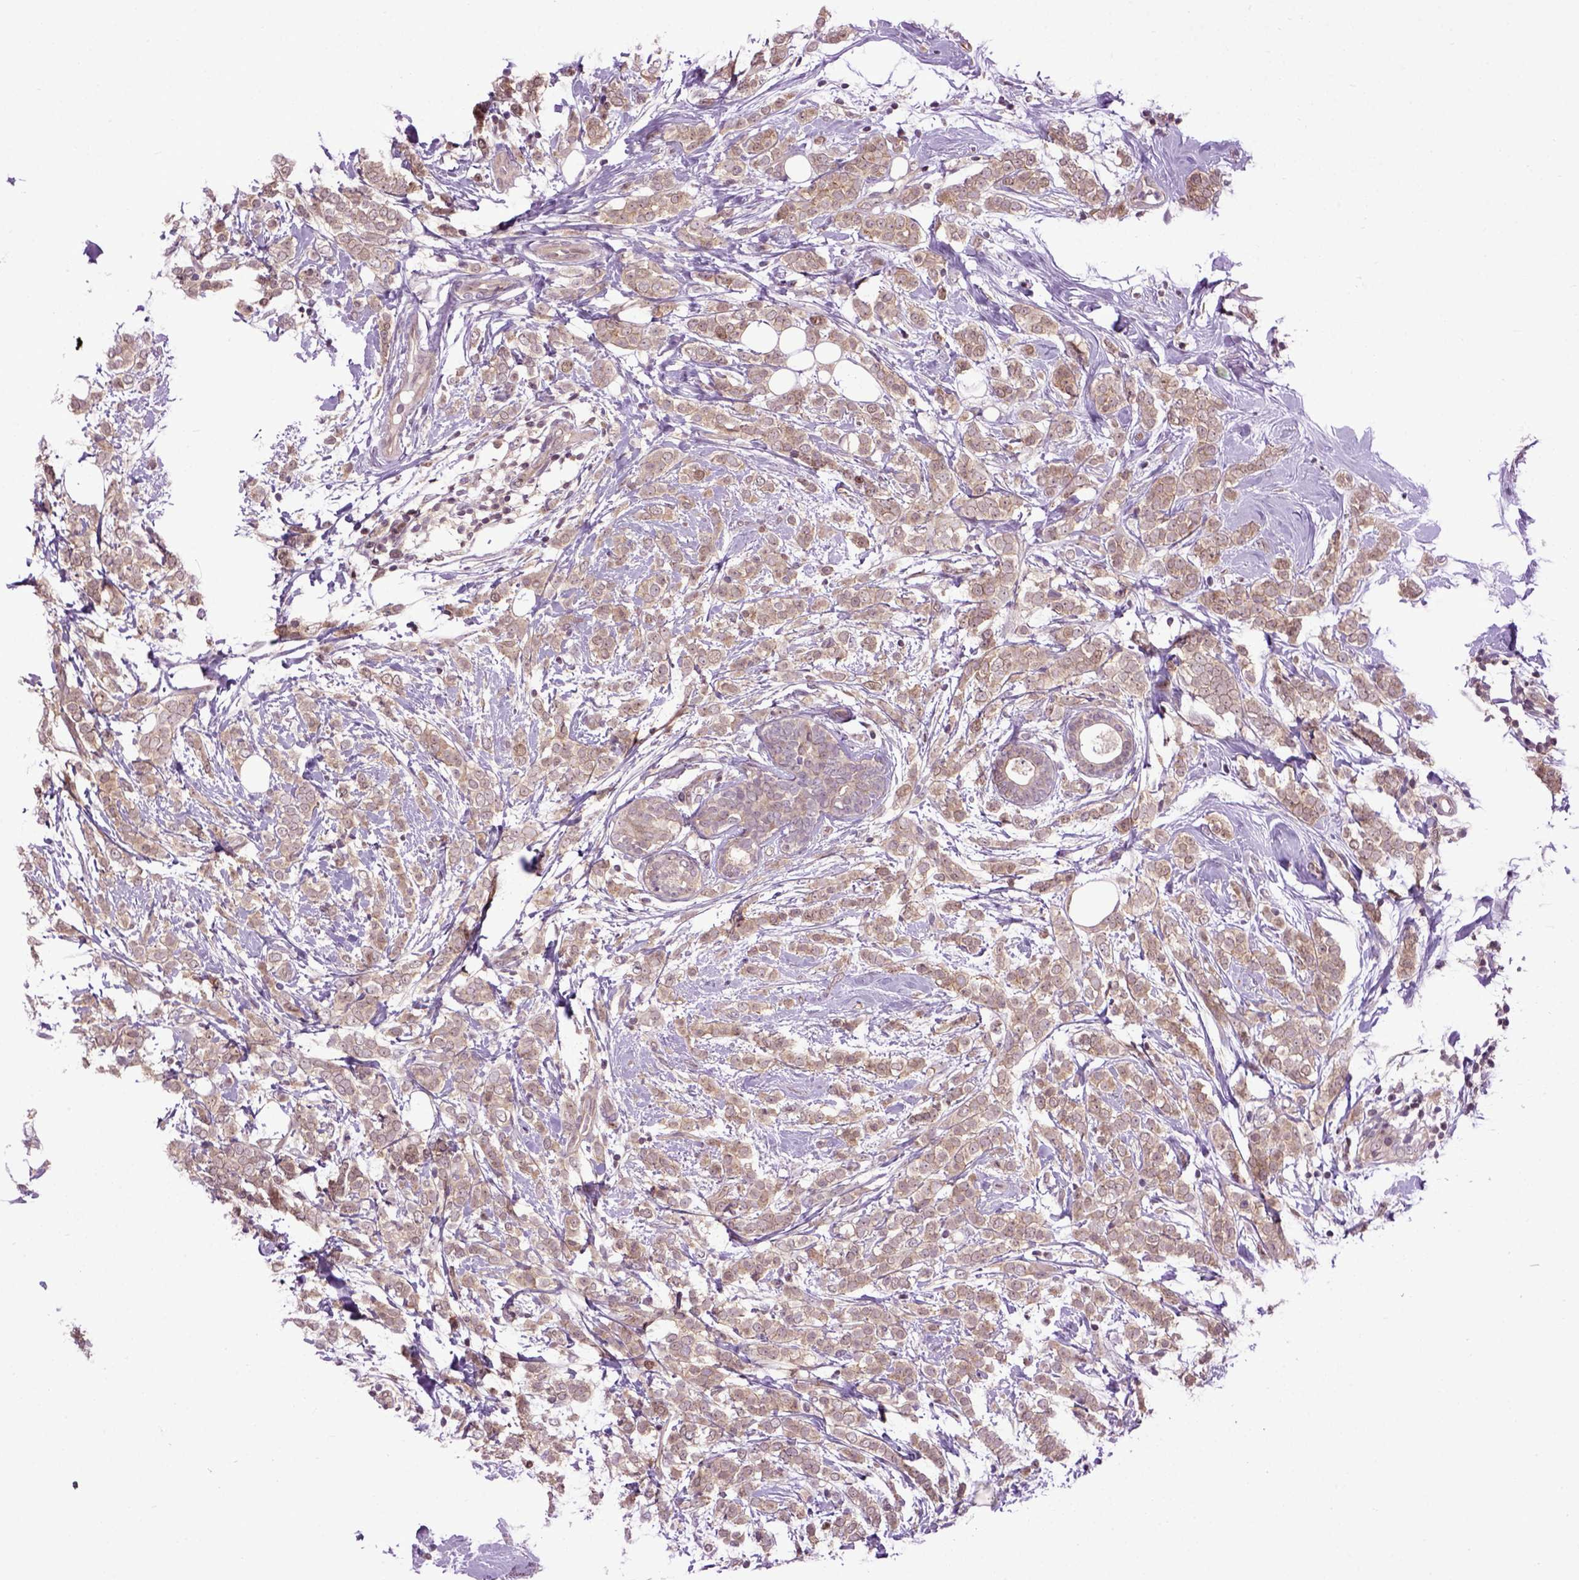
{"staining": {"intensity": "weak", "quantity": ">75%", "location": "cytoplasmic/membranous"}, "tissue": "breast cancer", "cell_type": "Tumor cells", "image_type": "cancer", "snomed": [{"axis": "morphology", "description": "Lobular carcinoma"}, {"axis": "topography", "description": "Breast"}], "caption": "Tumor cells exhibit low levels of weak cytoplasmic/membranous staining in about >75% of cells in human breast lobular carcinoma. The staining was performed using DAB to visualize the protein expression in brown, while the nuclei were stained in blue with hematoxylin (Magnification: 20x).", "gene": "WDR48", "patient": {"sex": "female", "age": 49}}